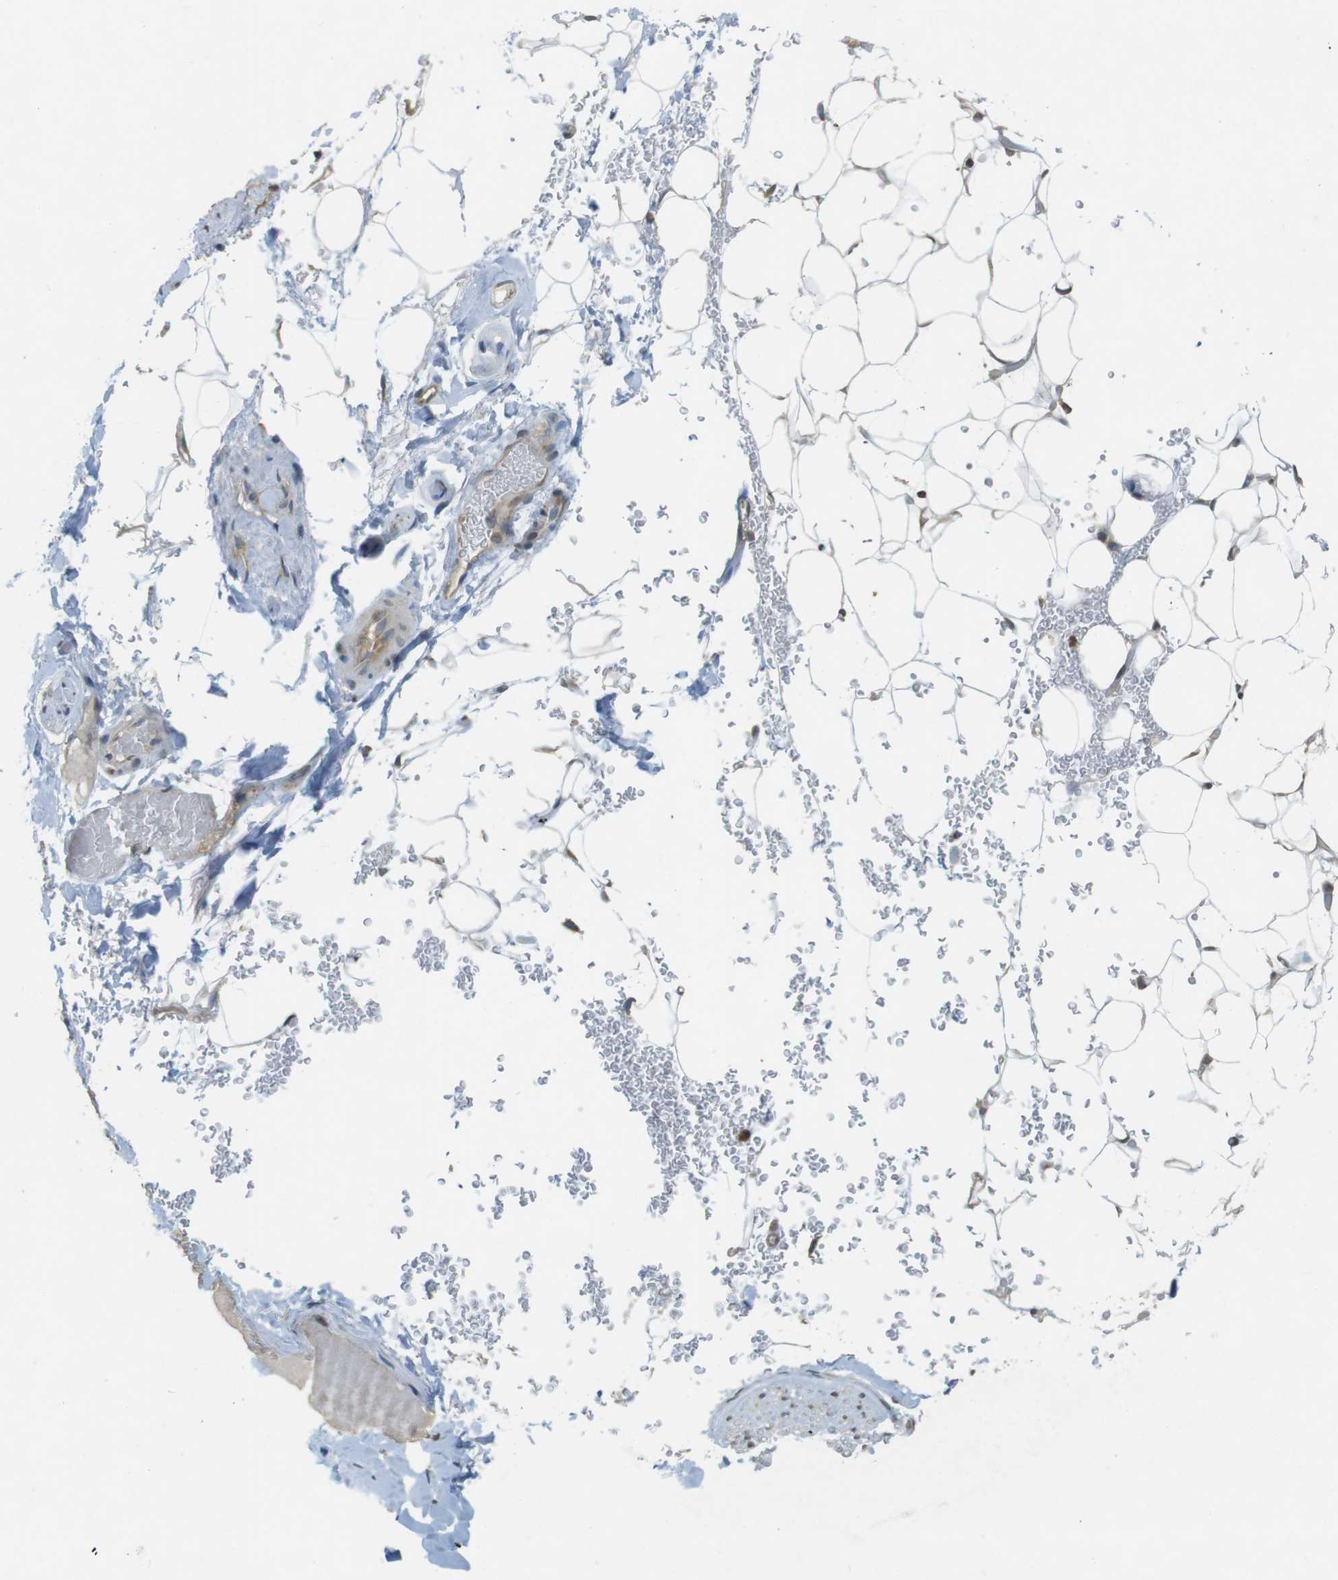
{"staining": {"intensity": "negative", "quantity": "none", "location": "none"}, "tissue": "adipose tissue", "cell_type": "Adipocytes", "image_type": "normal", "snomed": [{"axis": "morphology", "description": "Normal tissue, NOS"}, {"axis": "topography", "description": "Peripheral nerve tissue"}], "caption": "Adipocytes show no significant staining in normal adipose tissue. (Brightfield microscopy of DAB (3,3'-diaminobenzidine) immunohistochemistry (IHC) at high magnification).", "gene": "KIF5B", "patient": {"sex": "male", "age": 70}}